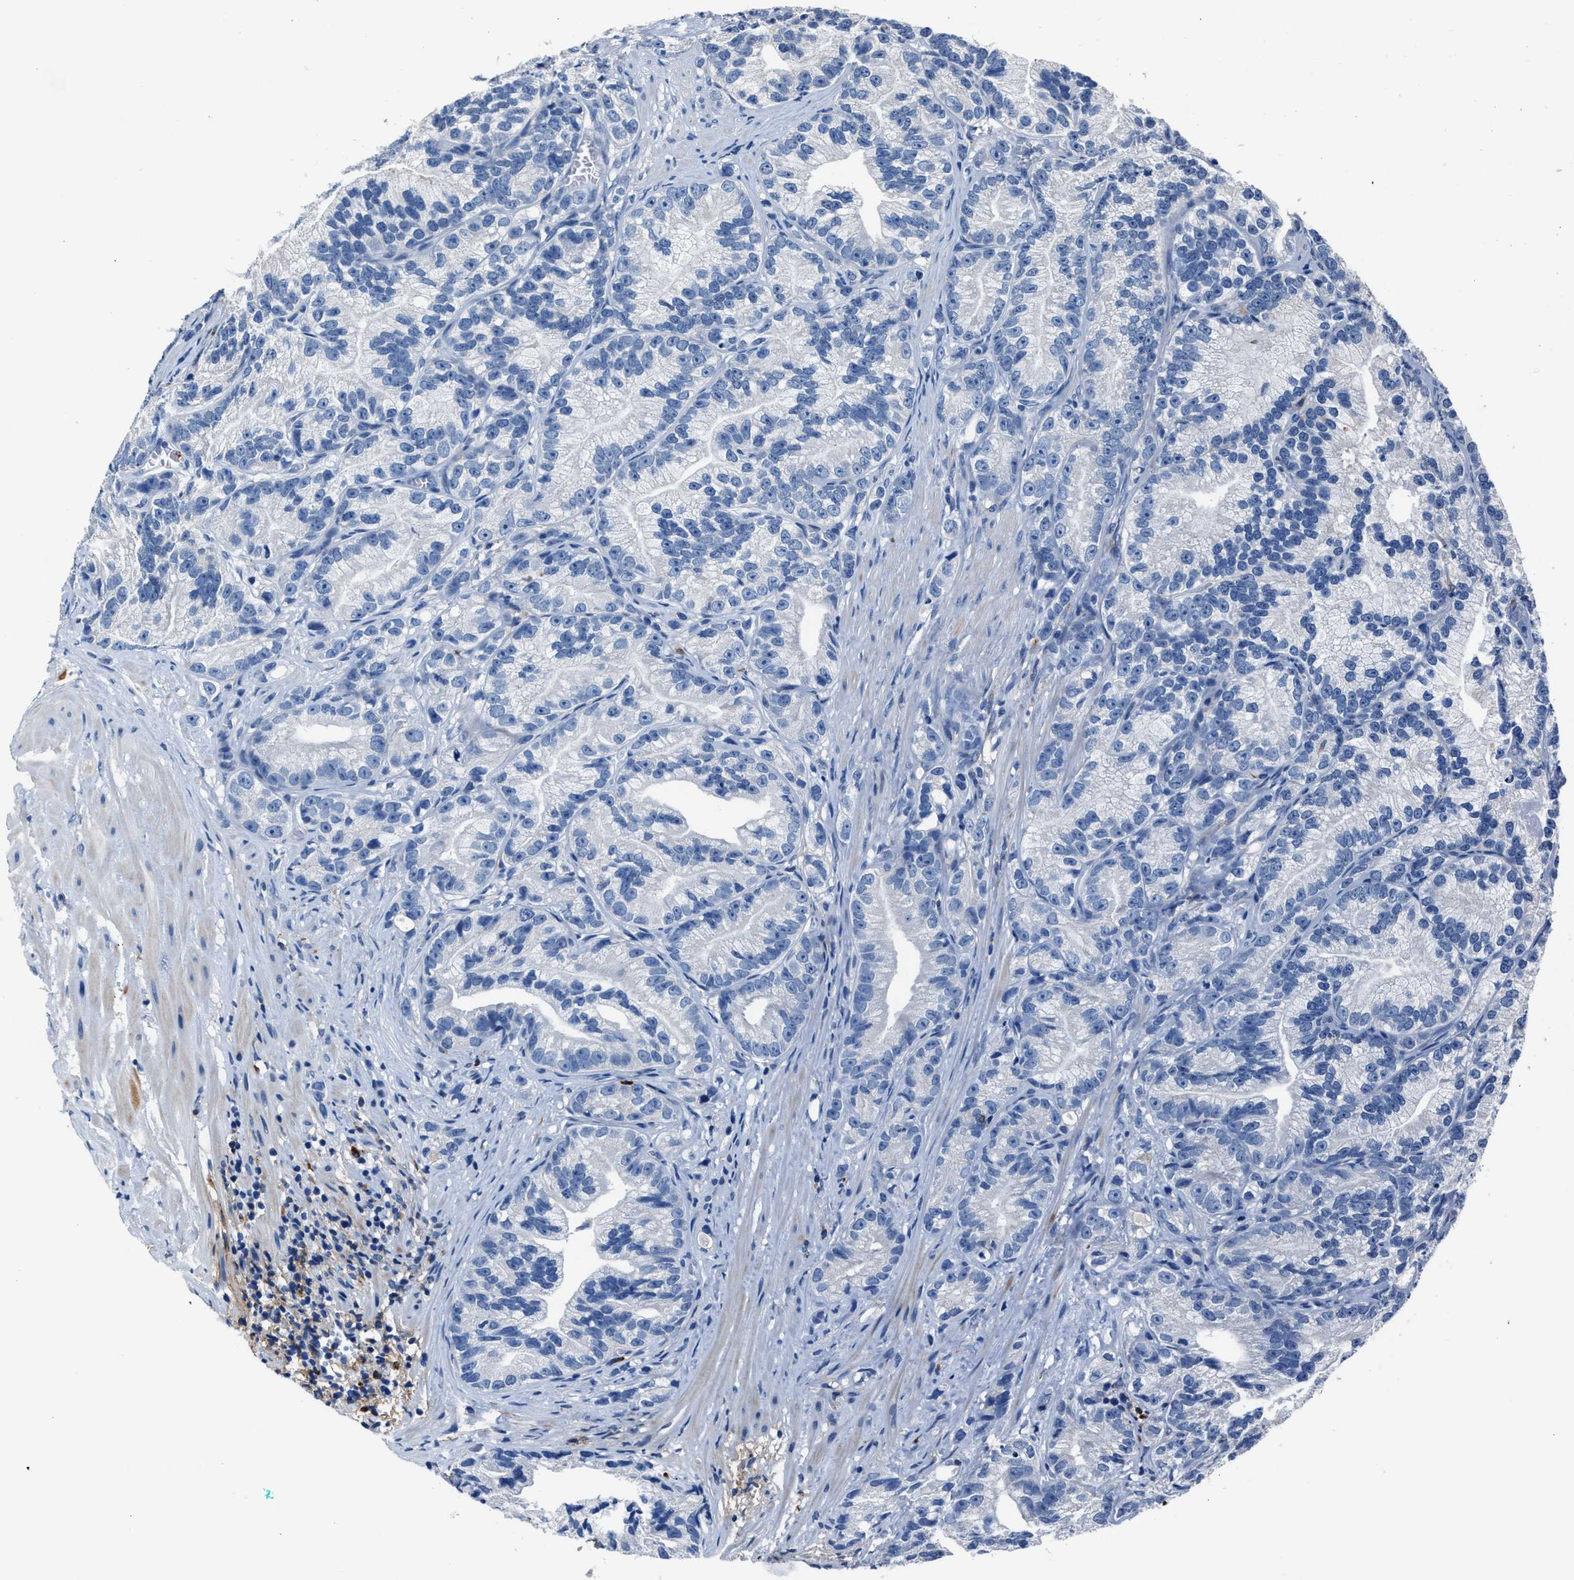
{"staining": {"intensity": "negative", "quantity": "none", "location": "none"}, "tissue": "prostate cancer", "cell_type": "Tumor cells", "image_type": "cancer", "snomed": [{"axis": "morphology", "description": "Adenocarcinoma, Low grade"}, {"axis": "topography", "description": "Prostate"}], "caption": "Immunohistochemistry image of human prostate cancer stained for a protein (brown), which reveals no staining in tumor cells. (Brightfield microscopy of DAB (3,3'-diaminobenzidine) immunohistochemistry (IHC) at high magnification).", "gene": "FGL2", "patient": {"sex": "male", "age": 89}}